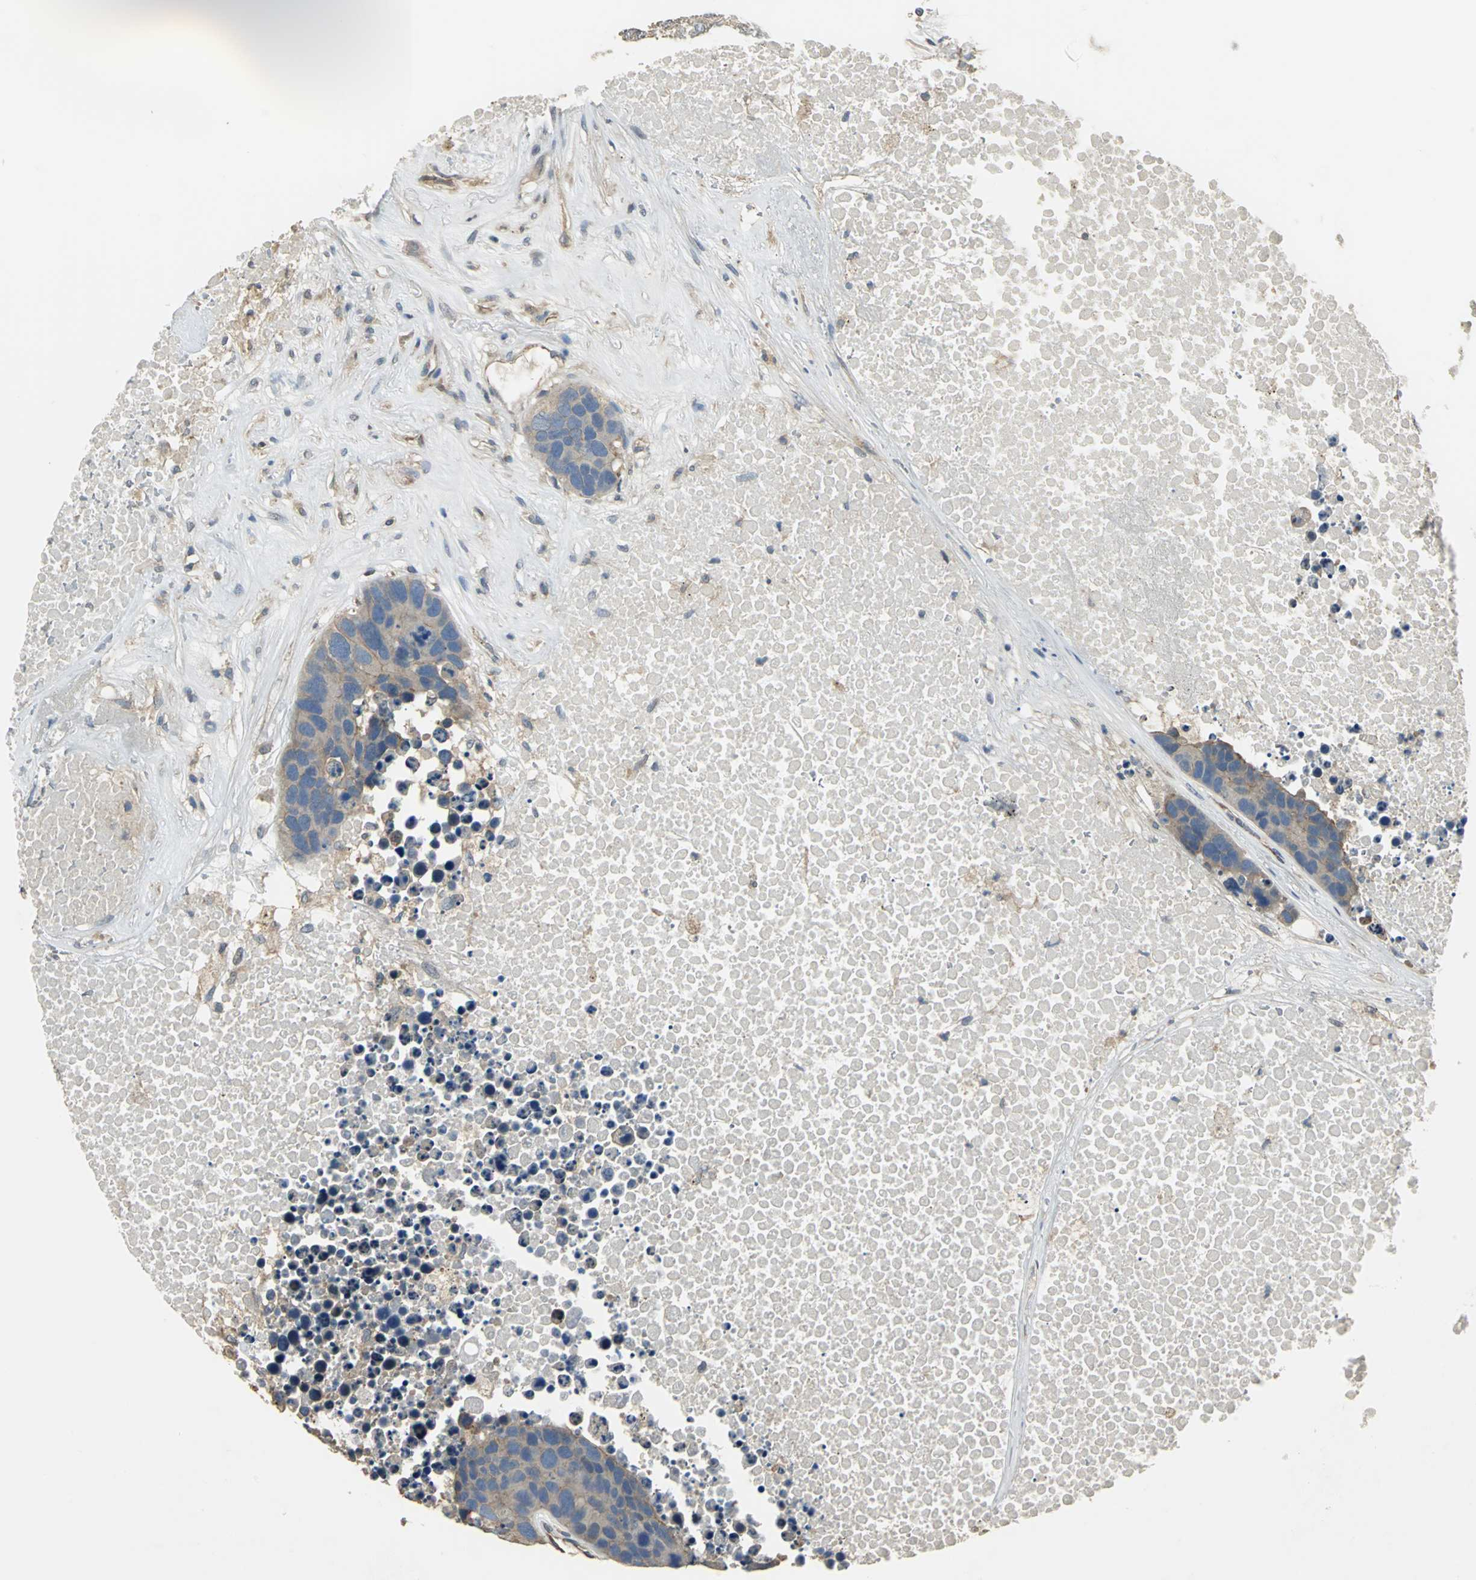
{"staining": {"intensity": "moderate", "quantity": "25%-75%", "location": "cytoplasmic/membranous"}, "tissue": "carcinoid", "cell_type": "Tumor cells", "image_type": "cancer", "snomed": [{"axis": "morphology", "description": "Carcinoid, malignant, NOS"}, {"axis": "topography", "description": "Lung"}], "caption": "Brown immunohistochemical staining in malignant carcinoid exhibits moderate cytoplasmic/membranous positivity in about 25%-75% of tumor cells. Using DAB (brown) and hematoxylin (blue) stains, captured at high magnification using brightfield microscopy.", "gene": "RAPGEF1", "patient": {"sex": "male", "age": 60}}